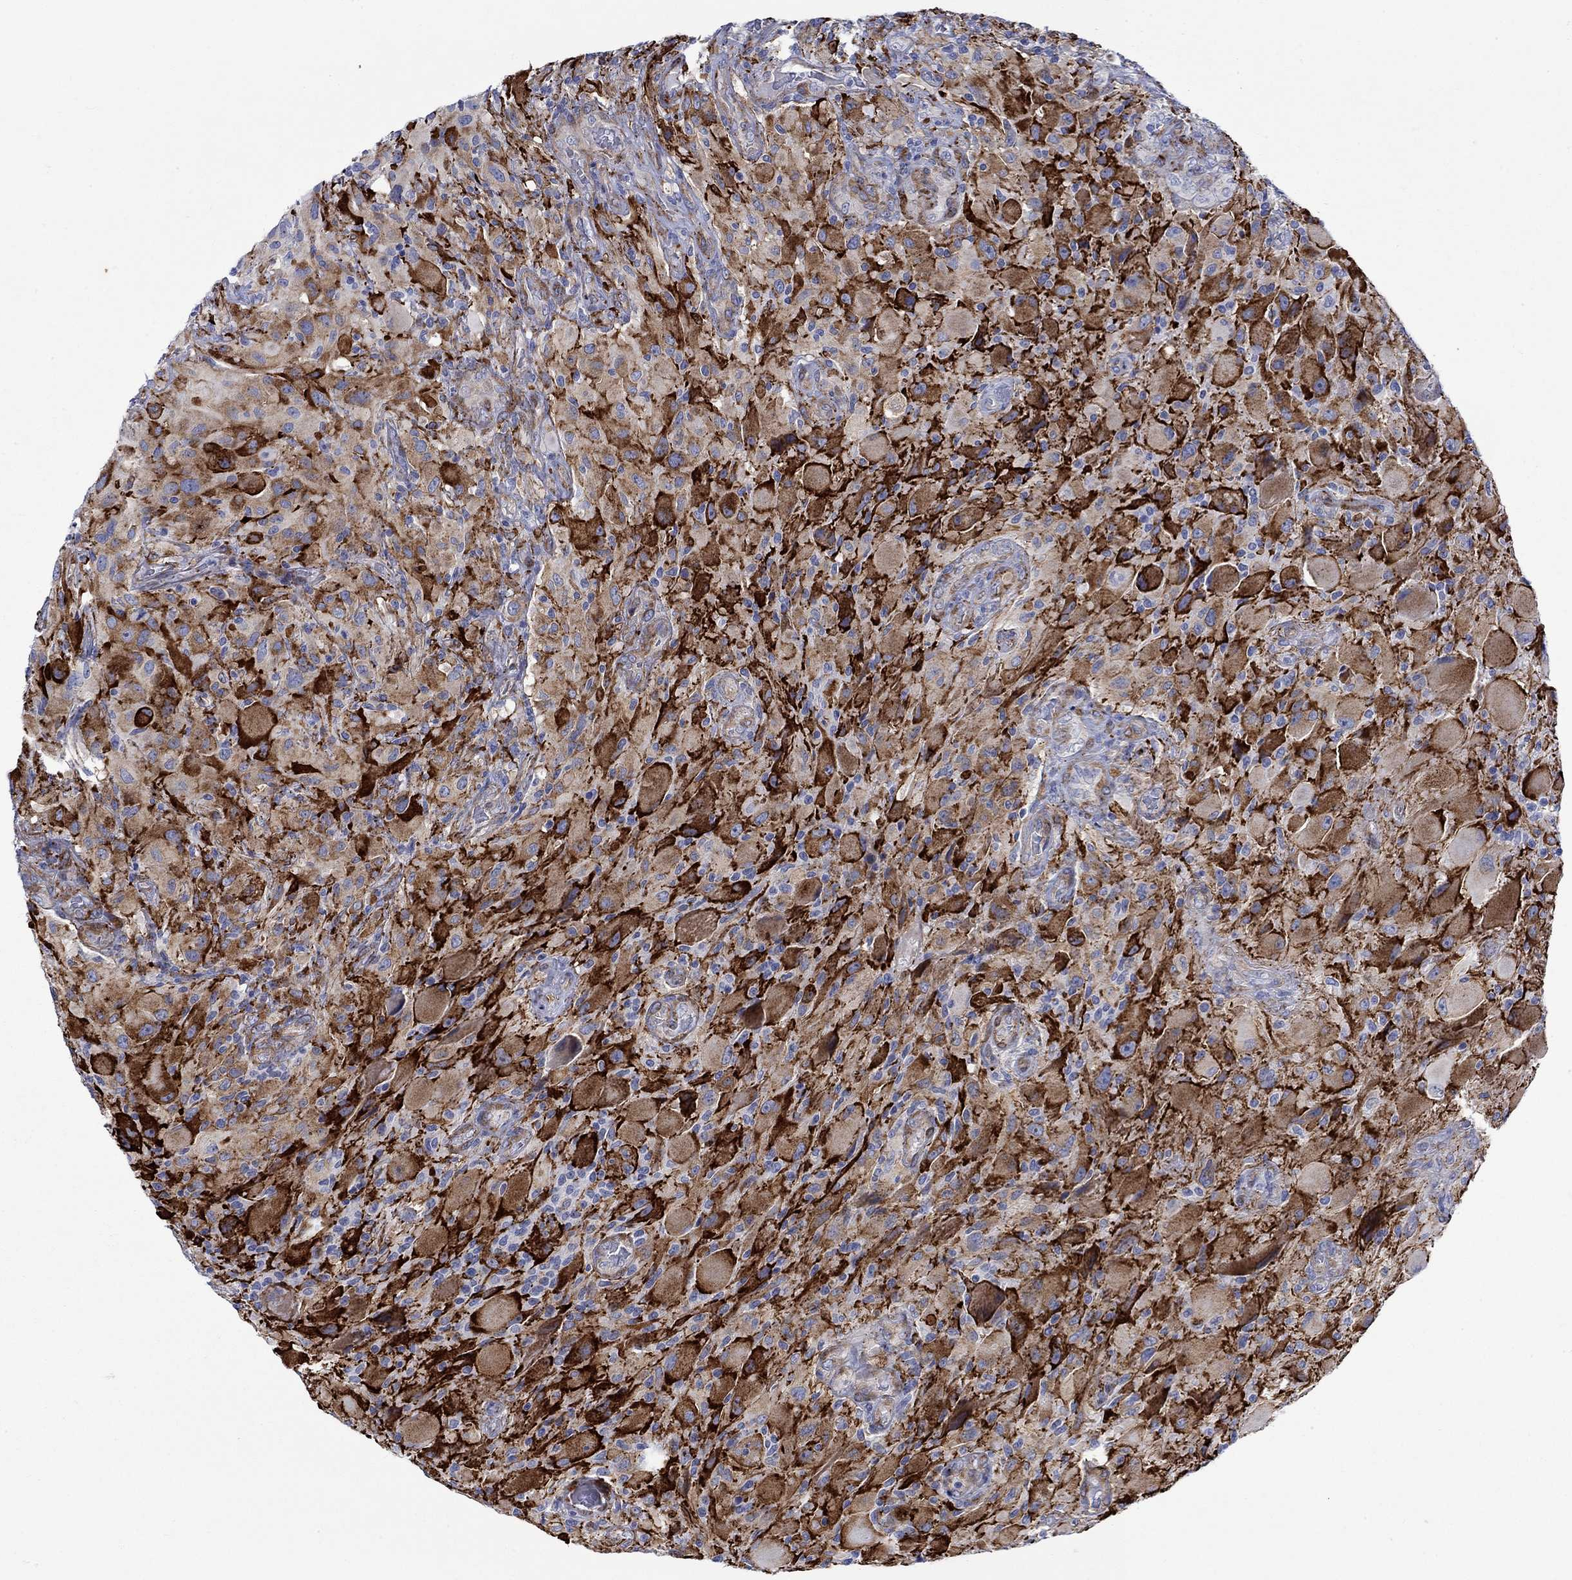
{"staining": {"intensity": "strong", "quantity": ">75%", "location": "cytoplasmic/membranous"}, "tissue": "glioma", "cell_type": "Tumor cells", "image_type": "cancer", "snomed": [{"axis": "morphology", "description": "Glioma, malignant, High grade"}, {"axis": "topography", "description": "Cerebral cortex"}], "caption": "This histopathology image demonstrates malignant glioma (high-grade) stained with immunohistochemistry (IHC) to label a protein in brown. The cytoplasmic/membranous of tumor cells show strong positivity for the protein. Nuclei are counter-stained blue.", "gene": "KSR2", "patient": {"sex": "male", "age": 35}}